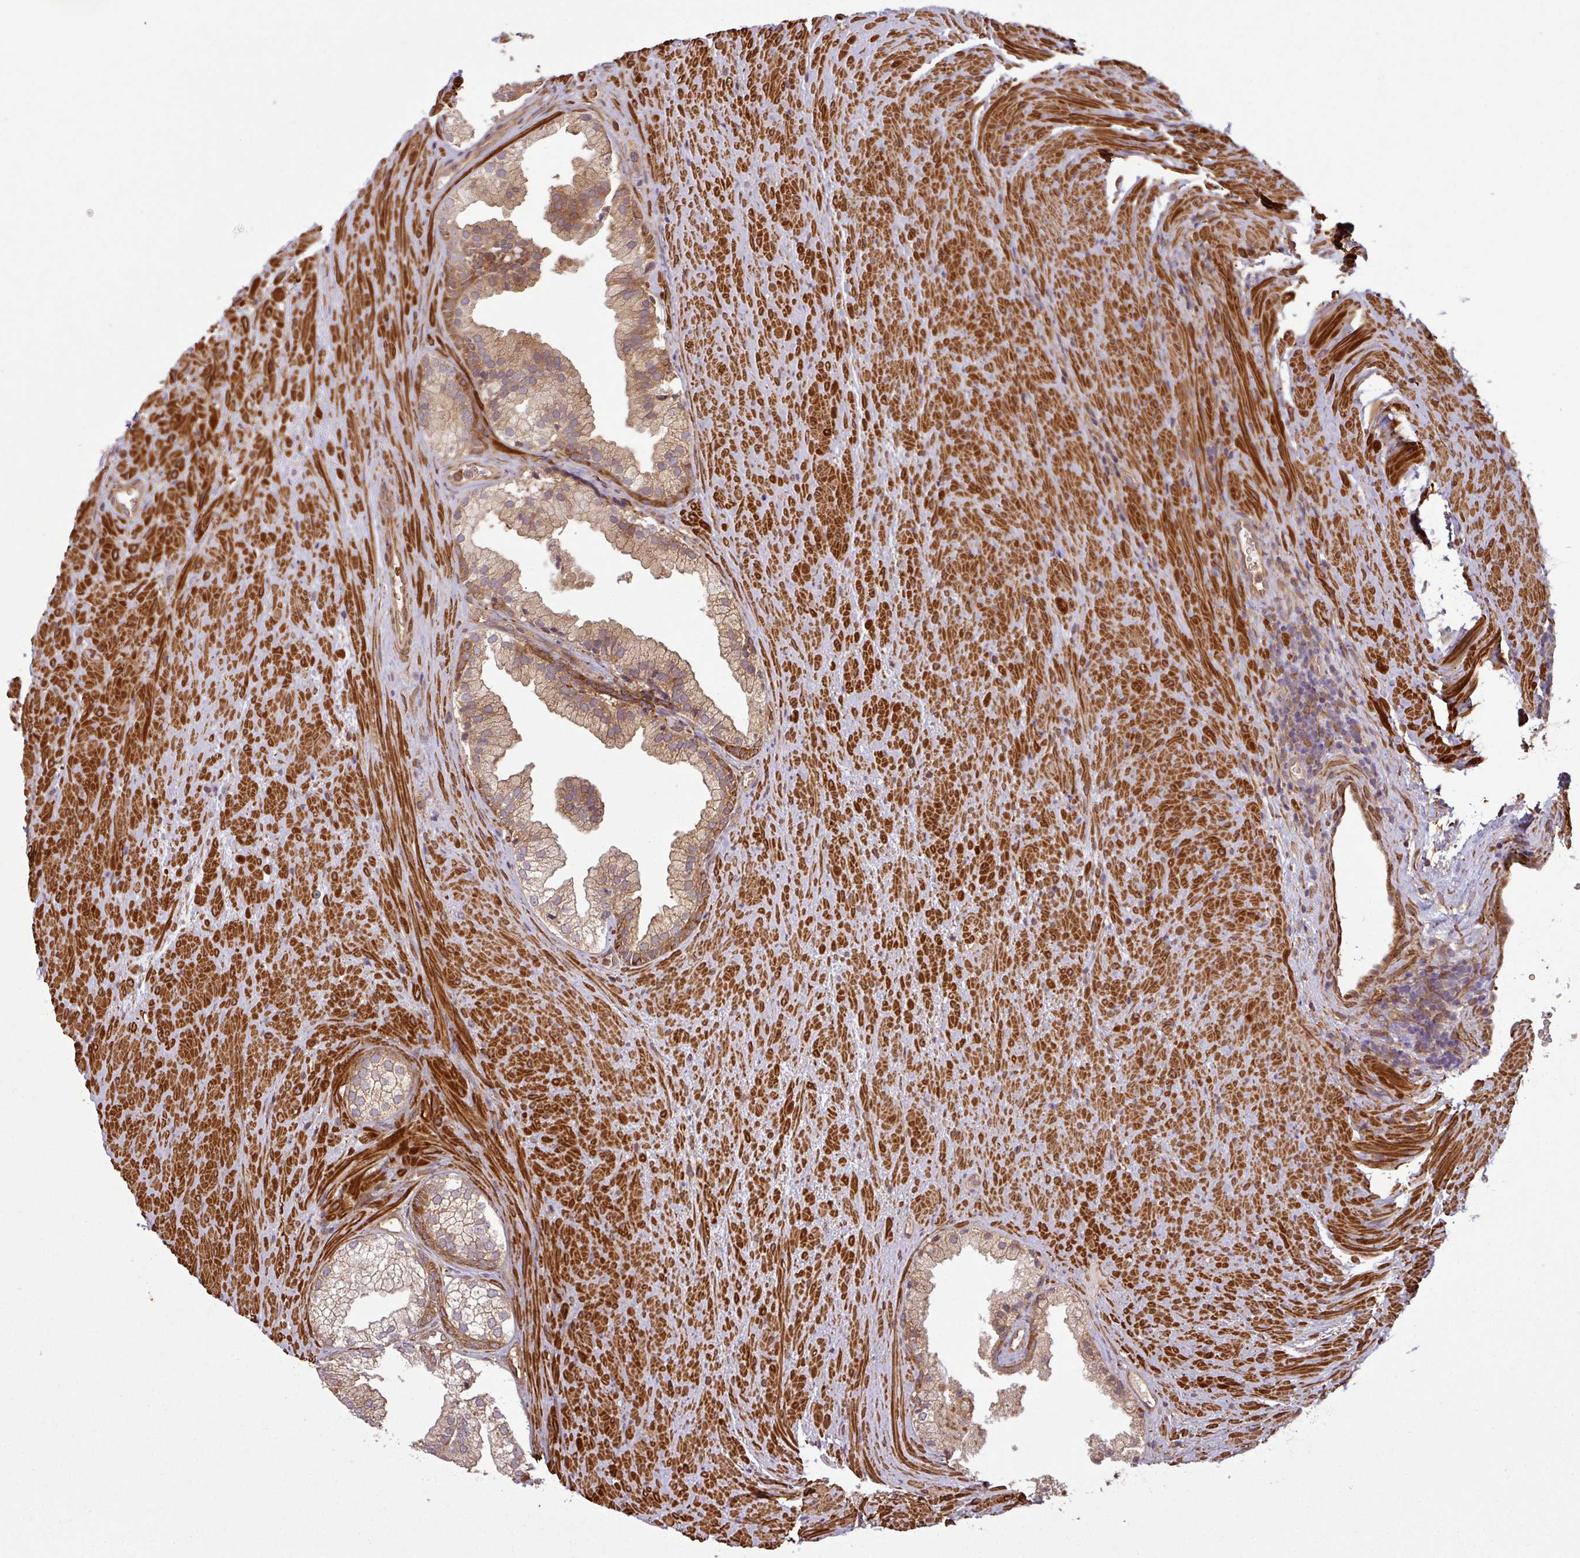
{"staining": {"intensity": "moderate", "quantity": "25%-75%", "location": "cytoplasmic/membranous"}, "tissue": "prostate", "cell_type": "Glandular cells", "image_type": "normal", "snomed": [{"axis": "morphology", "description": "Normal tissue, NOS"}, {"axis": "topography", "description": "Prostate"}], "caption": "Immunohistochemistry (IHC) histopathology image of benign prostate stained for a protein (brown), which reveals medium levels of moderate cytoplasmic/membranous positivity in approximately 25%-75% of glandular cells.", "gene": "MAP3K6", "patient": {"sex": "male", "age": 76}}